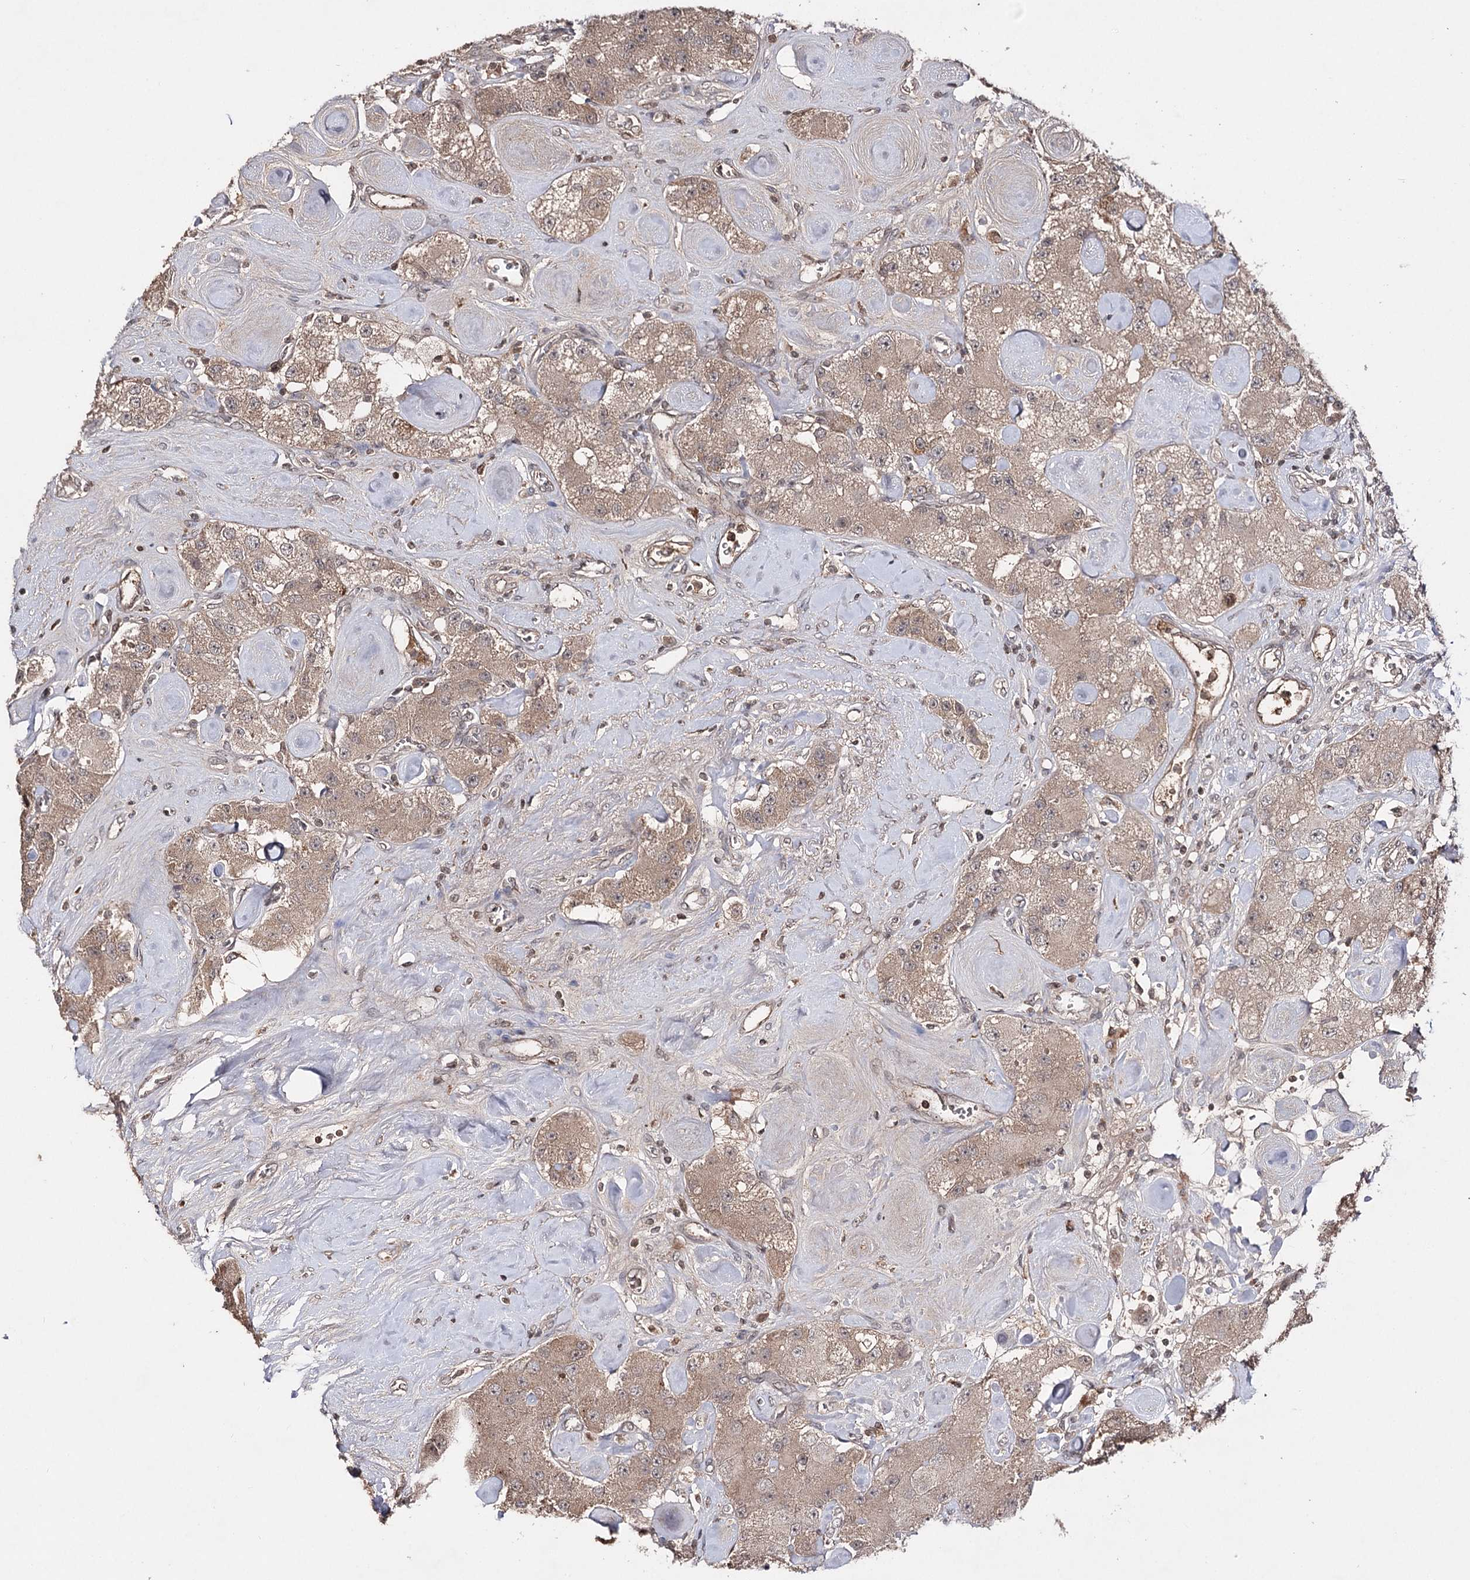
{"staining": {"intensity": "weak", "quantity": ">75%", "location": "cytoplasmic/membranous"}, "tissue": "carcinoid", "cell_type": "Tumor cells", "image_type": "cancer", "snomed": [{"axis": "morphology", "description": "Carcinoid, malignant, NOS"}, {"axis": "topography", "description": "Pancreas"}], "caption": "This image displays immunohistochemistry (IHC) staining of carcinoid, with low weak cytoplasmic/membranous staining in approximately >75% of tumor cells.", "gene": "SYNGR3", "patient": {"sex": "male", "age": 41}}